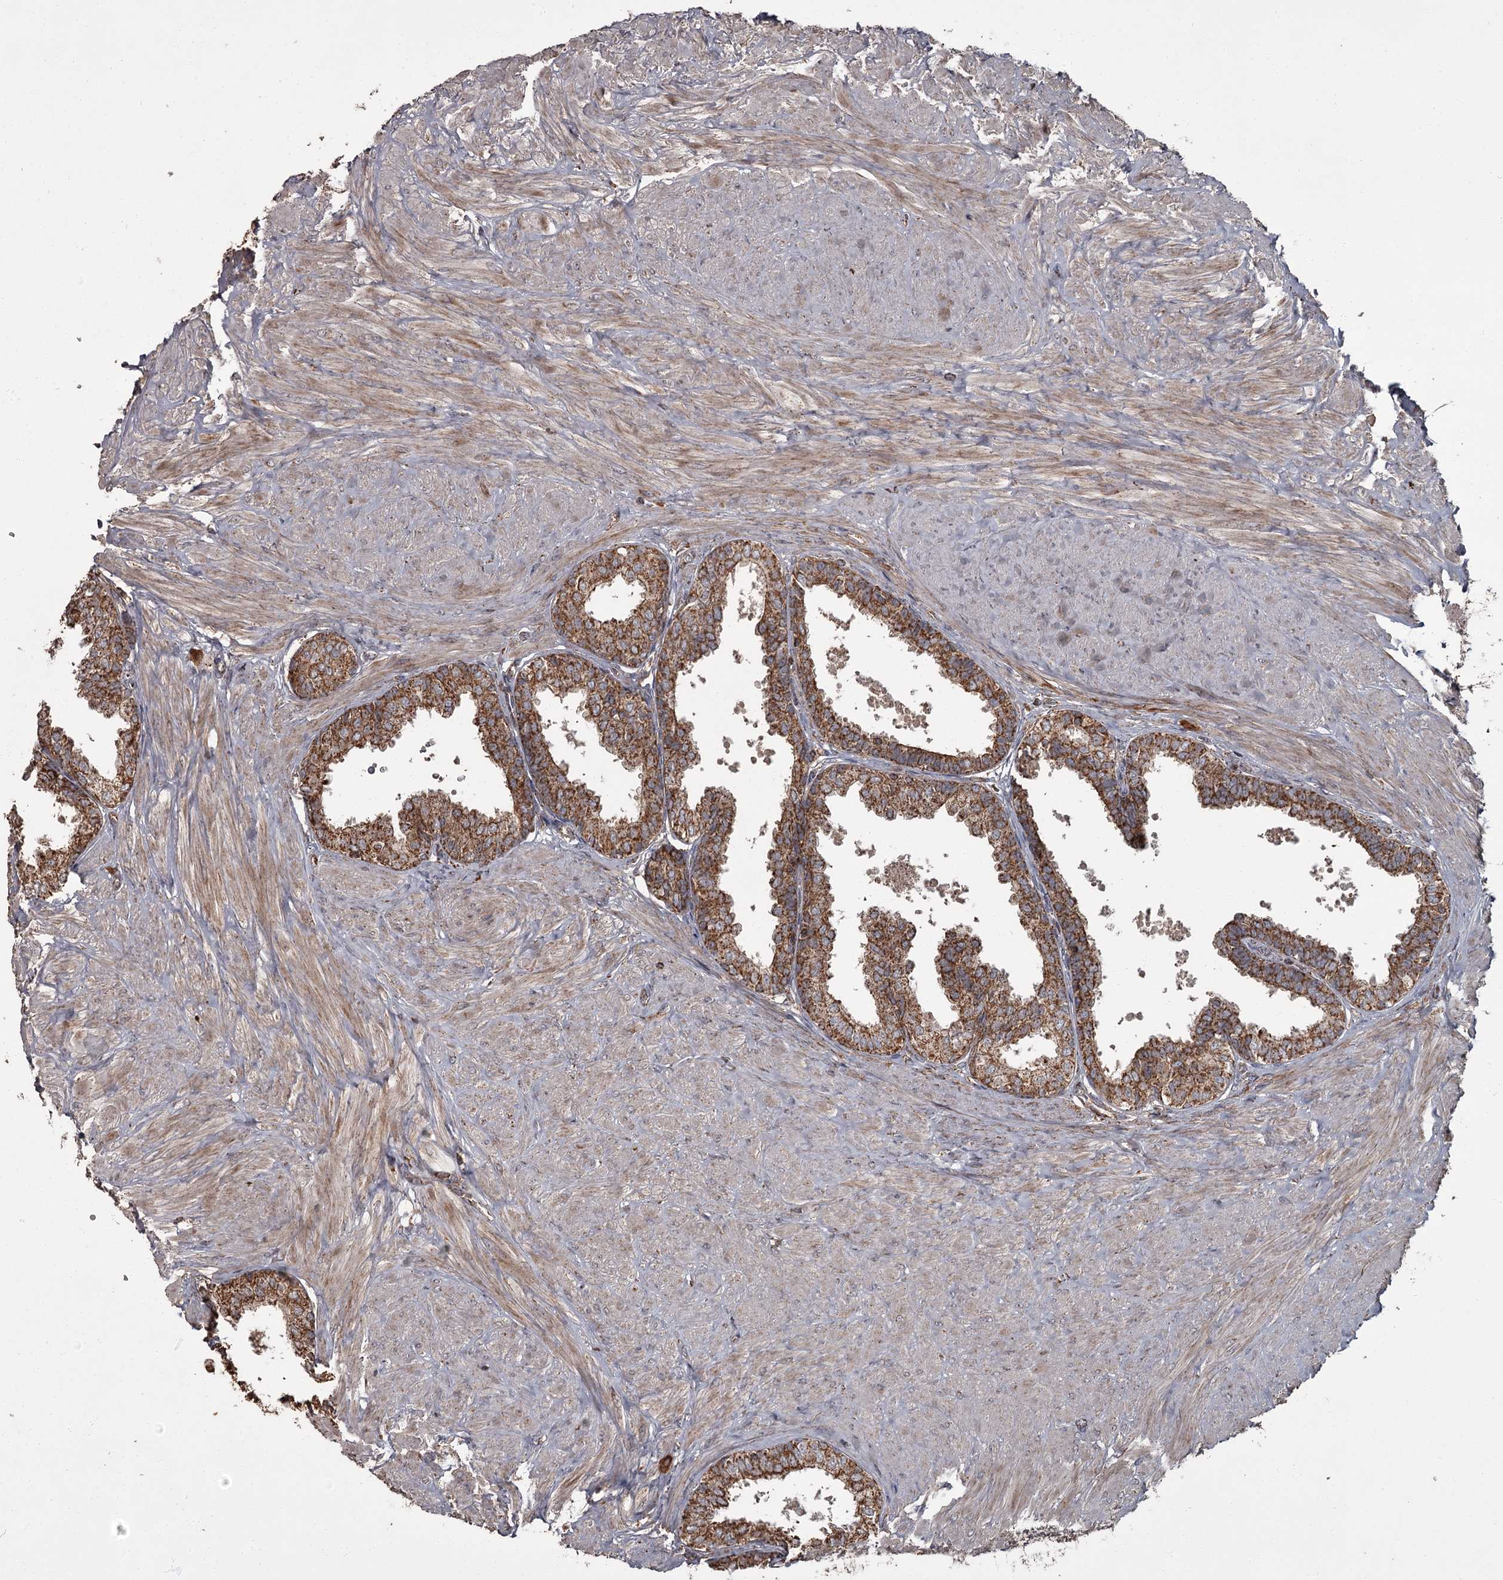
{"staining": {"intensity": "strong", "quantity": ">75%", "location": "cytoplasmic/membranous"}, "tissue": "prostate", "cell_type": "Glandular cells", "image_type": "normal", "snomed": [{"axis": "morphology", "description": "Normal tissue, NOS"}, {"axis": "topography", "description": "Prostate"}], "caption": "Protein staining shows strong cytoplasmic/membranous staining in about >75% of glandular cells in benign prostate. The staining was performed using DAB to visualize the protein expression in brown, while the nuclei were stained in blue with hematoxylin (Magnification: 20x).", "gene": "THAP9", "patient": {"sex": "male", "age": 48}}